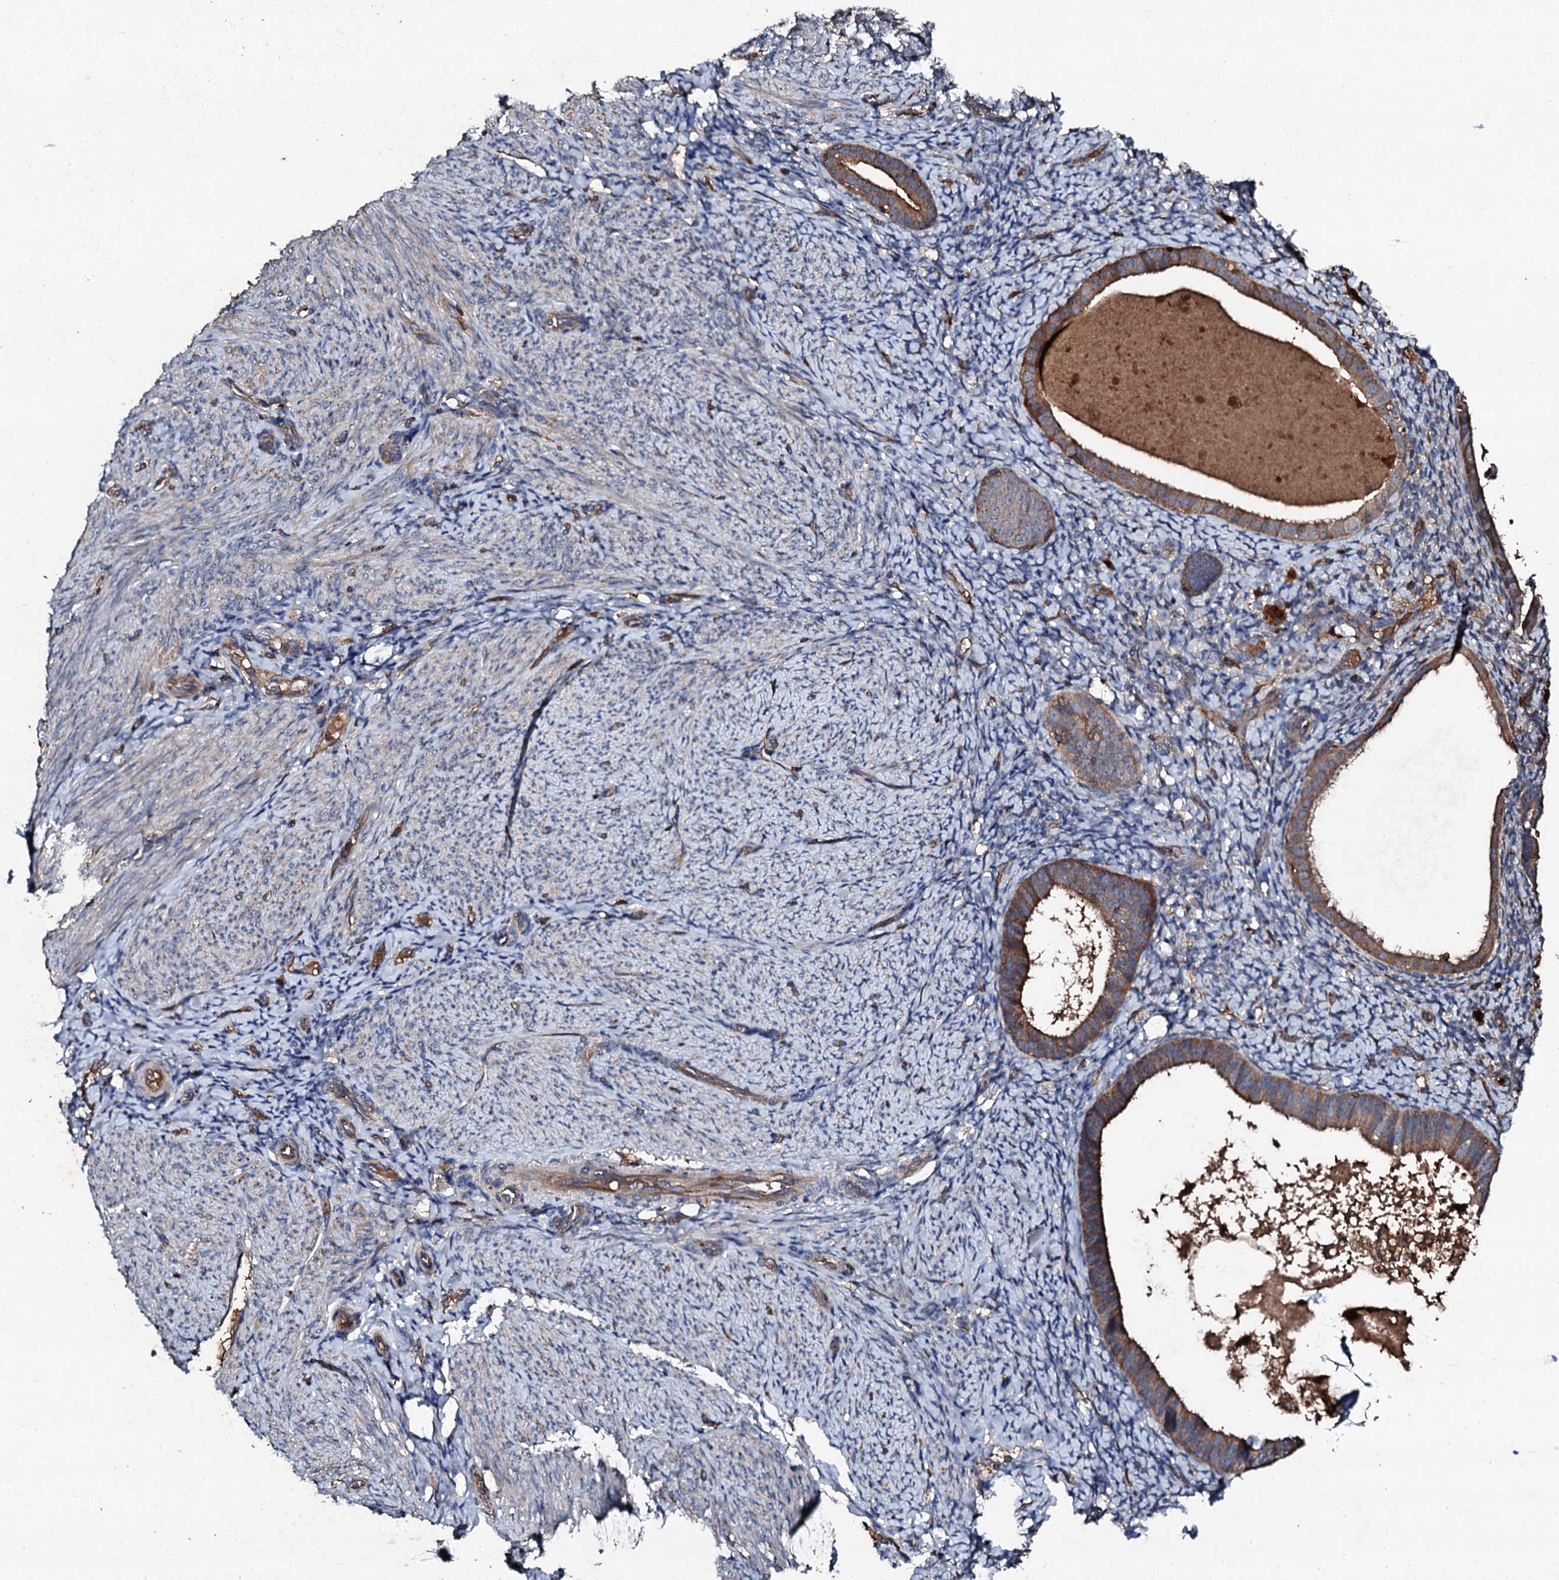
{"staining": {"intensity": "negative", "quantity": "none", "location": "none"}, "tissue": "endometrium", "cell_type": "Cells in endometrial stroma", "image_type": "normal", "snomed": [{"axis": "morphology", "description": "Normal tissue, NOS"}, {"axis": "topography", "description": "Endometrium"}], "caption": "Photomicrograph shows no protein positivity in cells in endometrial stroma of unremarkable endometrium. (Immunohistochemistry (ihc), brightfield microscopy, high magnification).", "gene": "KERA", "patient": {"sex": "female", "age": 65}}